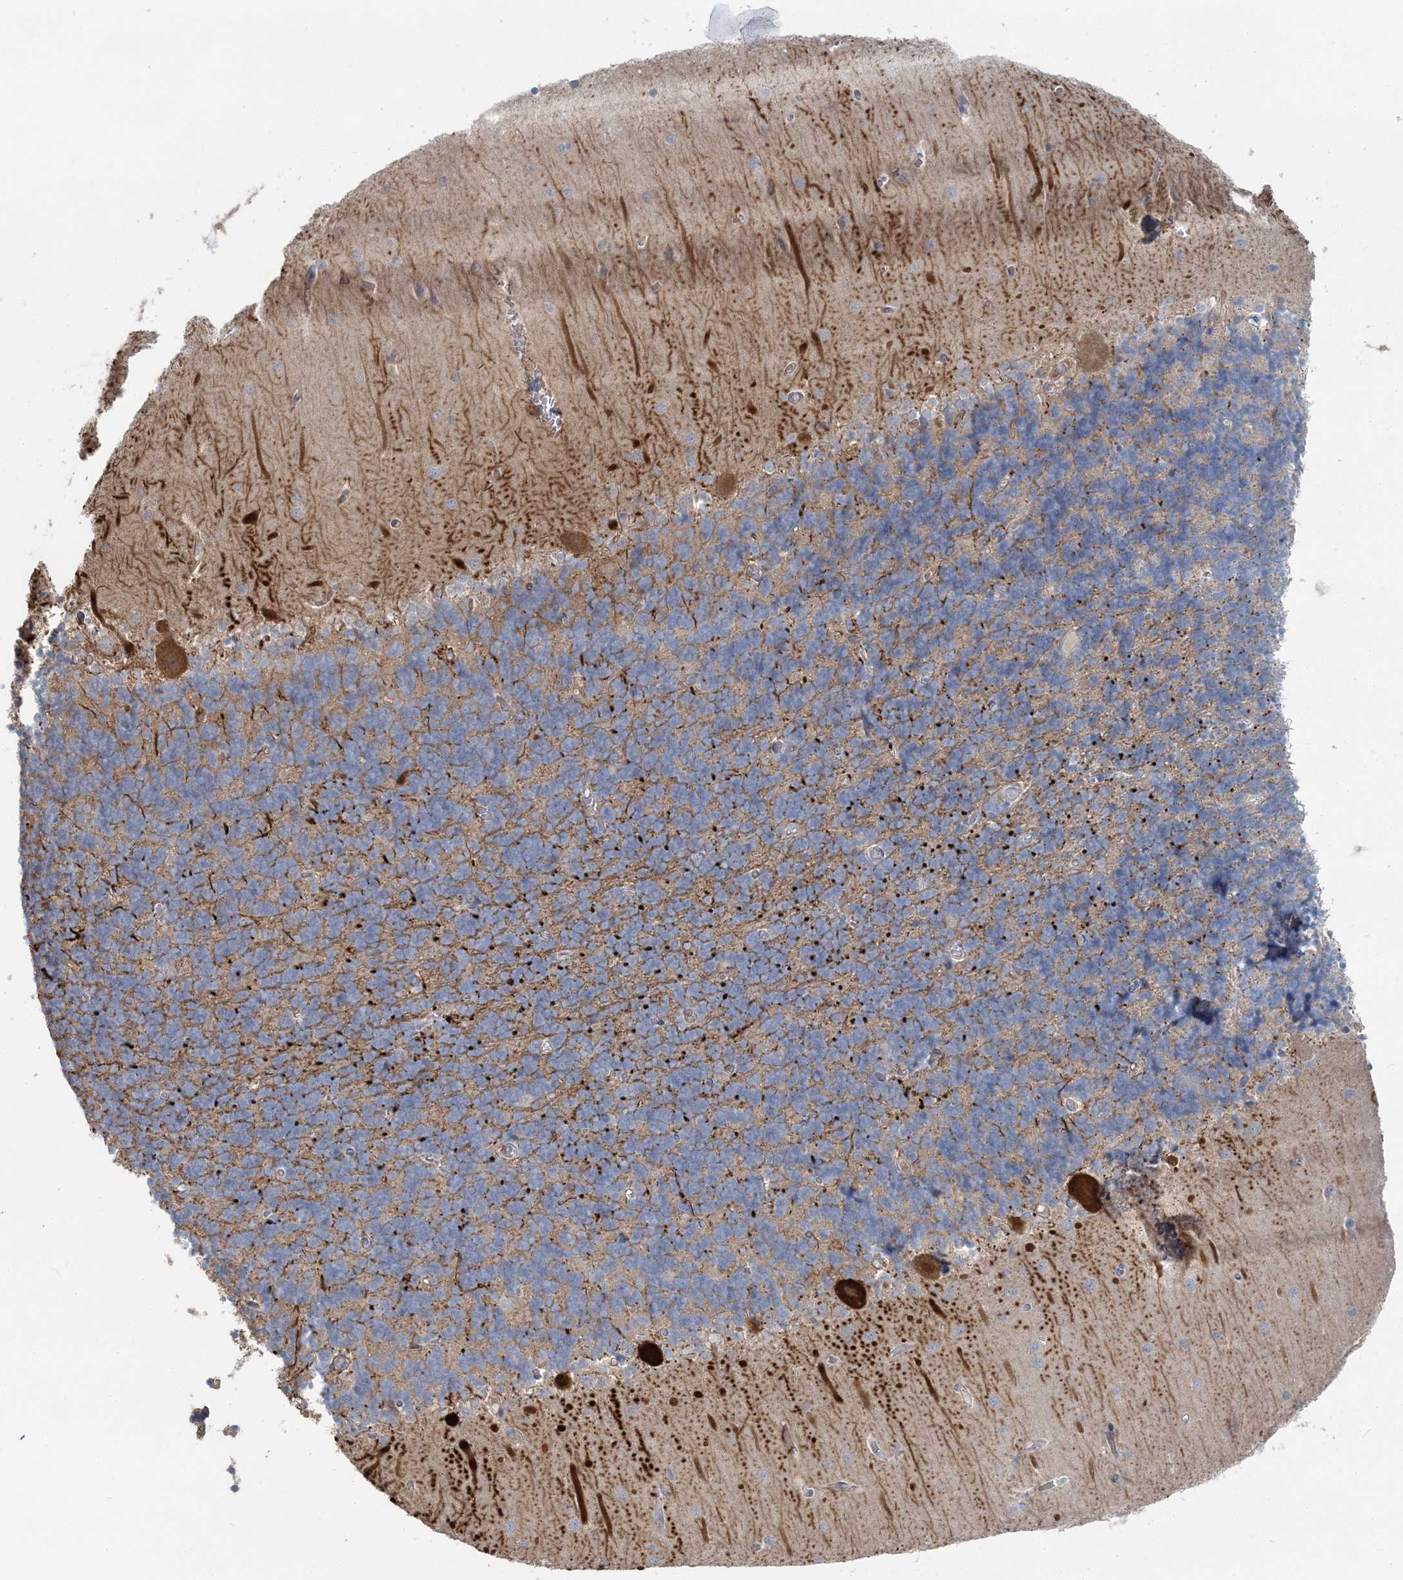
{"staining": {"intensity": "negative", "quantity": "none", "location": "none"}, "tissue": "cerebellum", "cell_type": "Cells in granular layer", "image_type": "normal", "snomed": [{"axis": "morphology", "description": "Normal tissue, NOS"}, {"axis": "topography", "description": "Cerebellum"}], "caption": "Cells in granular layer show no significant expression in unremarkable cerebellum.", "gene": "CMBL", "patient": {"sex": "male", "age": 37}}